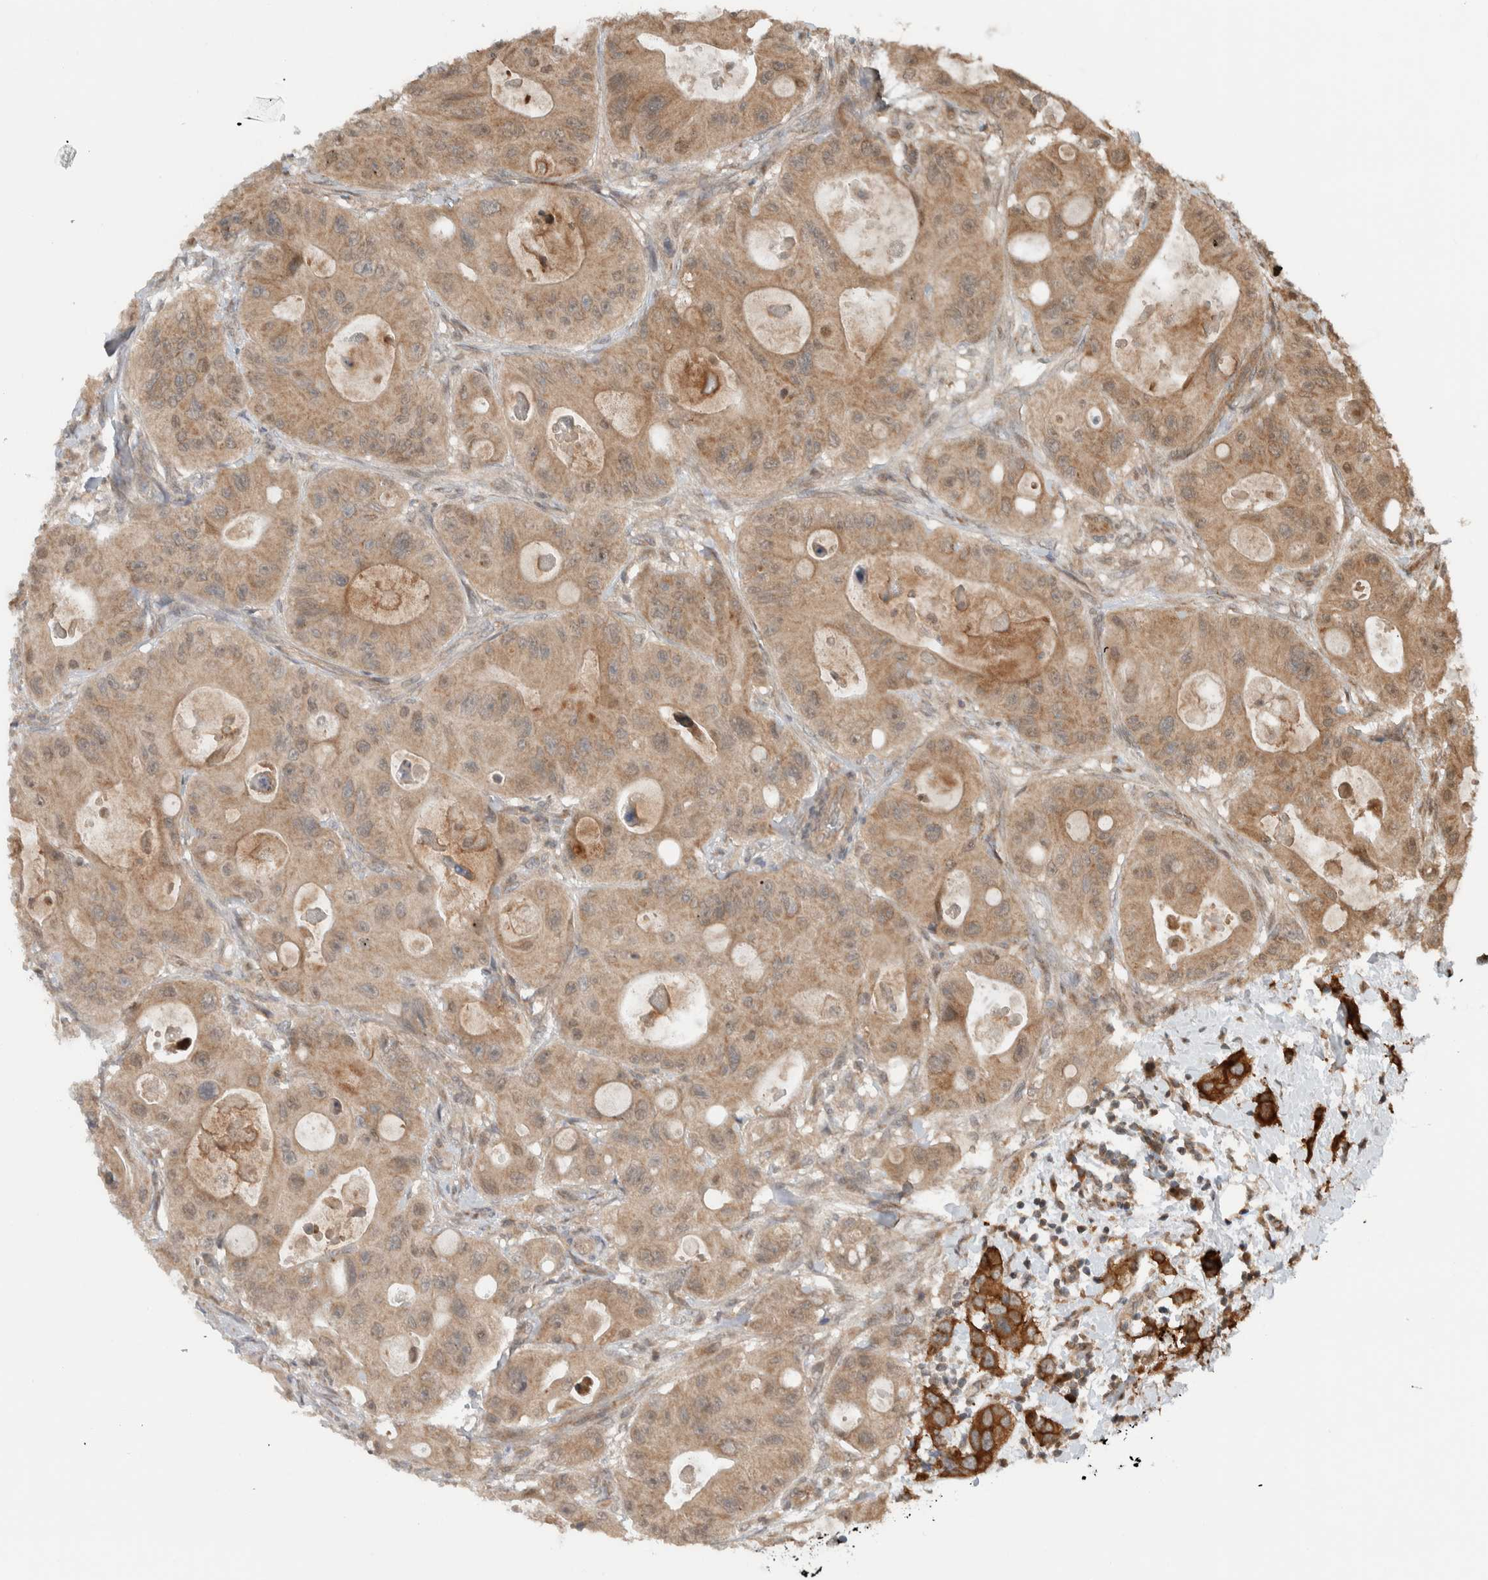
{"staining": {"intensity": "weak", "quantity": ">75%", "location": "cytoplasmic/membranous"}, "tissue": "colorectal cancer", "cell_type": "Tumor cells", "image_type": "cancer", "snomed": [{"axis": "morphology", "description": "Adenocarcinoma, NOS"}, {"axis": "topography", "description": "Colon"}], "caption": "Adenocarcinoma (colorectal) was stained to show a protein in brown. There is low levels of weak cytoplasmic/membranous positivity in about >75% of tumor cells.", "gene": "KLHL6", "patient": {"sex": "female", "age": 46}}